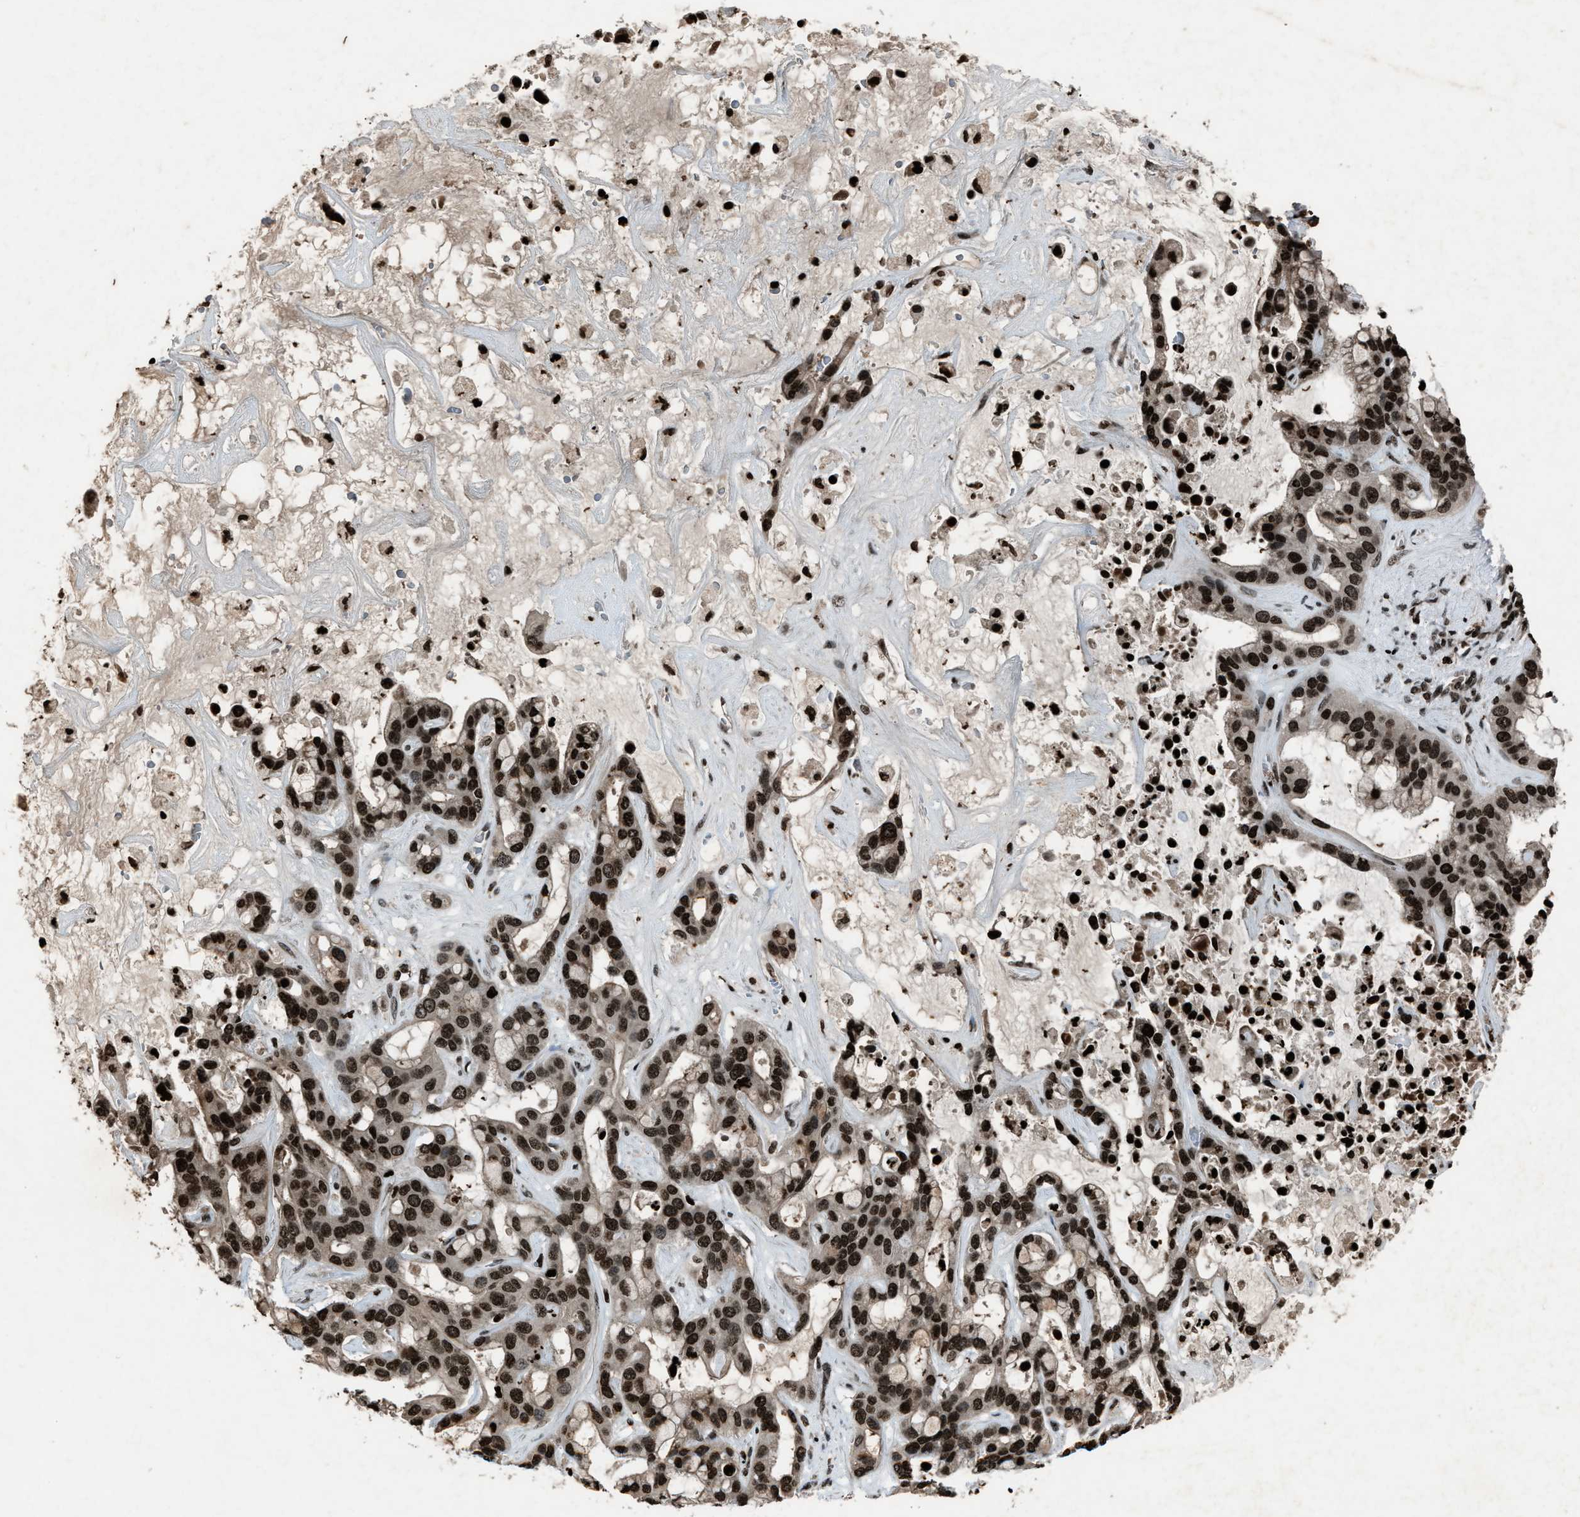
{"staining": {"intensity": "strong", "quantity": ">75%", "location": "nuclear"}, "tissue": "liver cancer", "cell_type": "Tumor cells", "image_type": "cancer", "snomed": [{"axis": "morphology", "description": "Cholangiocarcinoma"}, {"axis": "topography", "description": "Liver"}], "caption": "Liver cancer was stained to show a protein in brown. There is high levels of strong nuclear expression in approximately >75% of tumor cells. (DAB IHC, brown staining for protein, blue staining for nuclei).", "gene": "H4C1", "patient": {"sex": "female", "age": 65}}